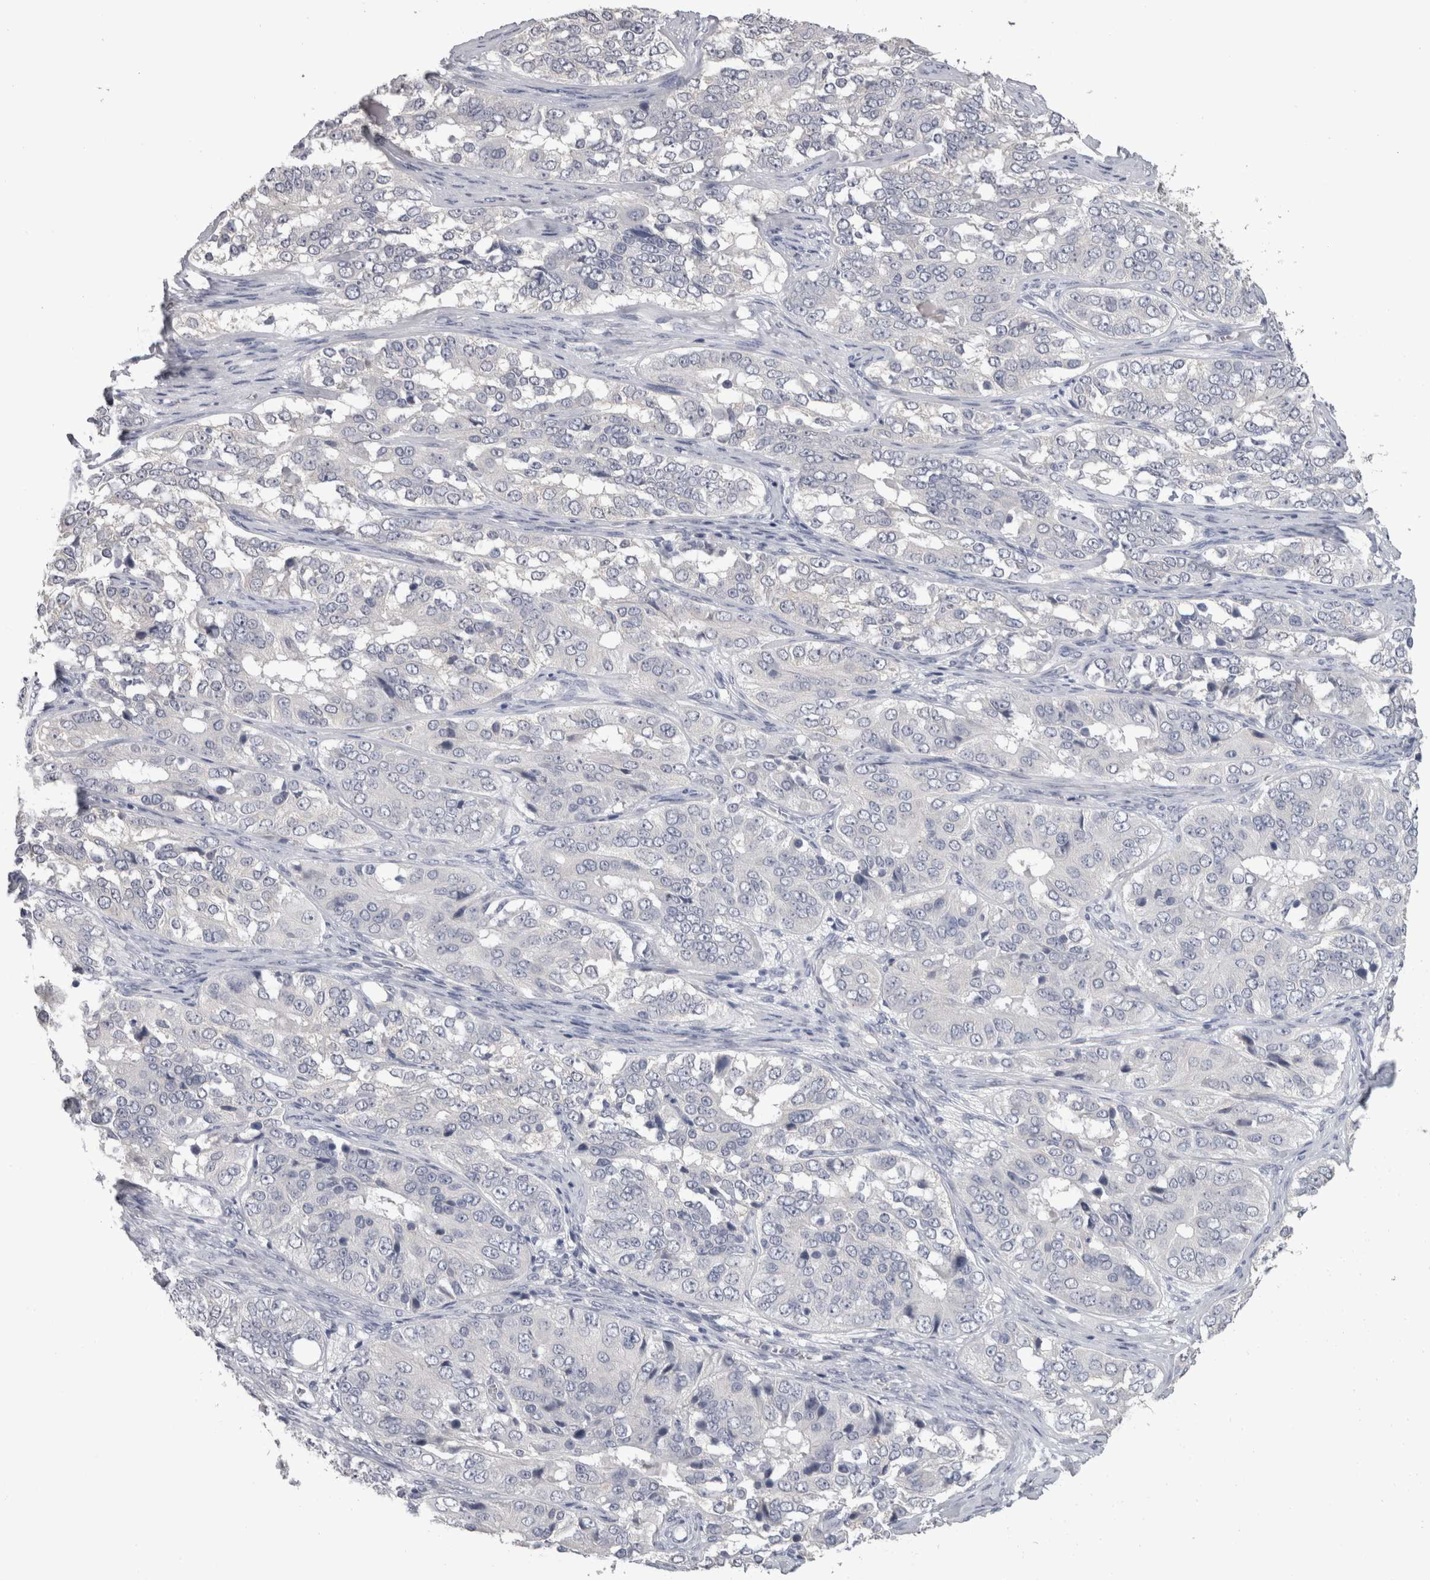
{"staining": {"intensity": "negative", "quantity": "none", "location": "none"}, "tissue": "ovarian cancer", "cell_type": "Tumor cells", "image_type": "cancer", "snomed": [{"axis": "morphology", "description": "Carcinoma, endometroid"}, {"axis": "topography", "description": "Ovary"}], "caption": "A histopathology image of human ovarian cancer is negative for staining in tumor cells.", "gene": "FHOD3", "patient": {"sex": "female", "age": 51}}